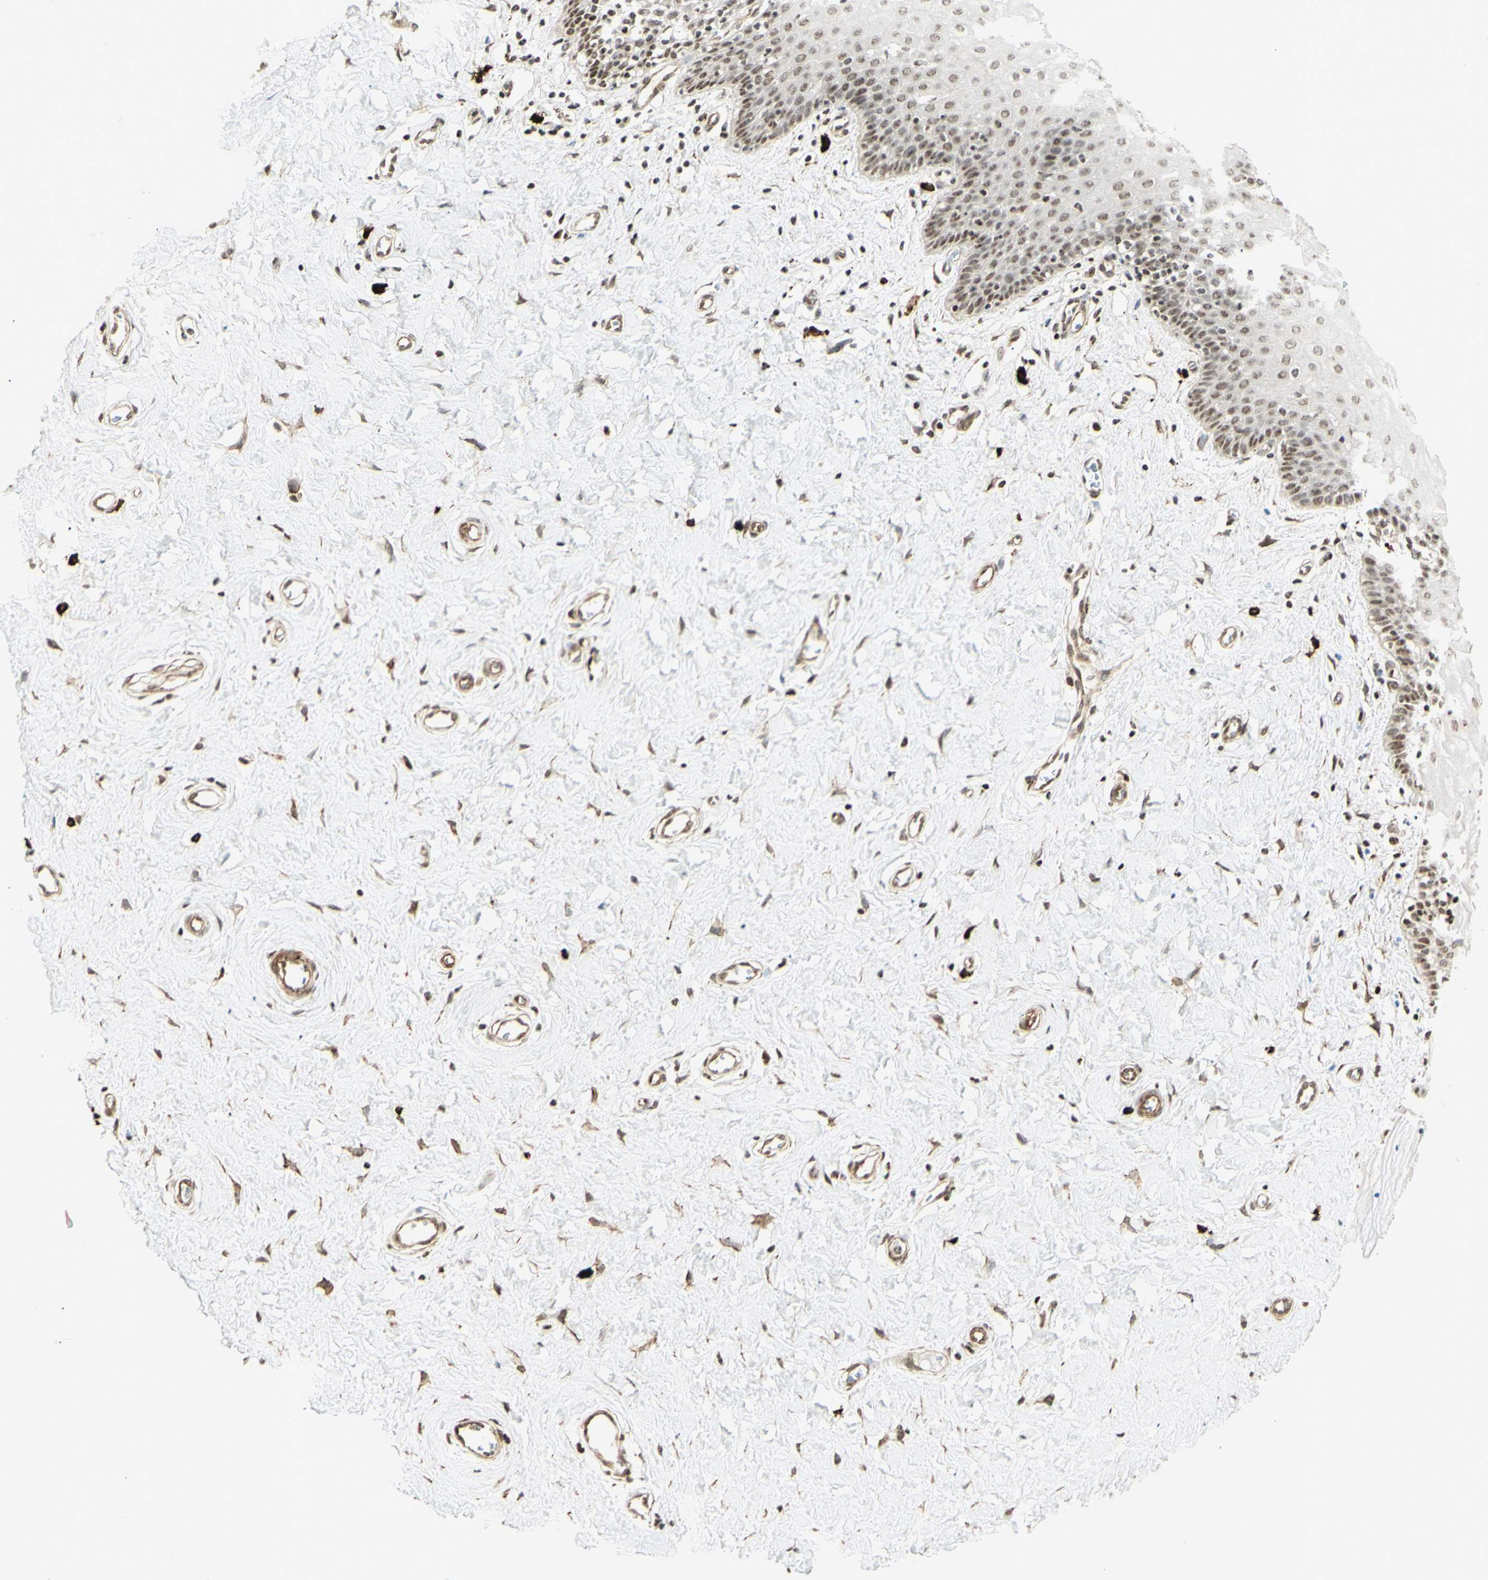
{"staining": {"intensity": "strong", "quantity": ">75%", "location": "nuclear"}, "tissue": "cervix", "cell_type": "Glandular cells", "image_type": "normal", "snomed": [{"axis": "morphology", "description": "Normal tissue, NOS"}, {"axis": "topography", "description": "Cervix"}], "caption": "IHC (DAB) staining of normal cervix reveals strong nuclear protein positivity in about >75% of glandular cells.", "gene": "ZMYM6", "patient": {"sex": "female", "age": 55}}